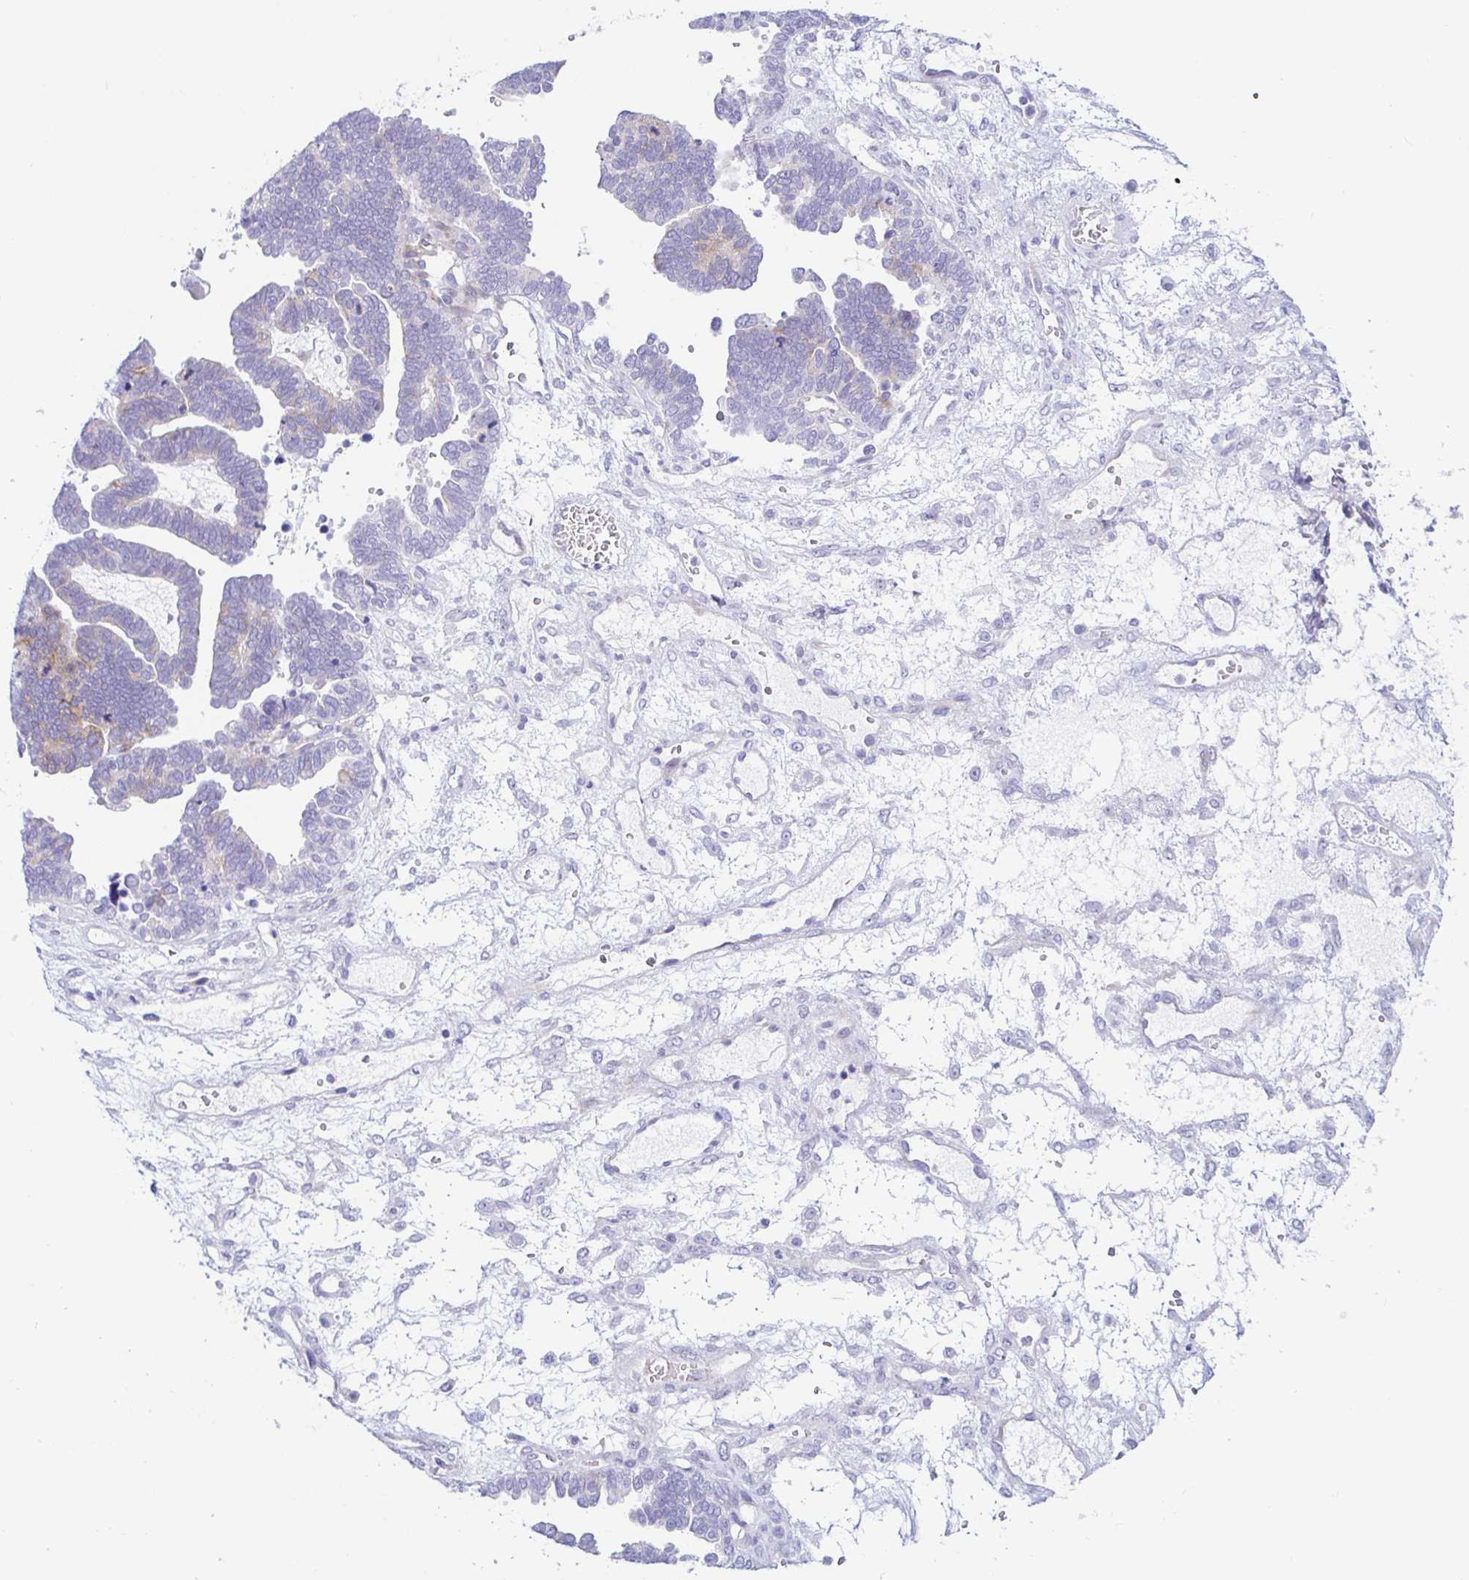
{"staining": {"intensity": "negative", "quantity": "none", "location": "none"}, "tissue": "ovarian cancer", "cell_type": "Tumor cells", "image_type": "cancer", "snomed": [{"axis": "morphology", "description": "Cystadenocarcinoma, serous, NOS"}, {"axis": "topography", "description": "Ovary"}], "caption": "High magnification brightfield microscopy of ovarian cancer stained with DAB (3,3'-diaminobenzidine) (brown) and counterstained with hematoxylin (blue): tumor cells show no significant positivity. (Immunohistochemistry (ihc), brightfield microscopy, high magnification).", "gene": "PINLYP", "patient": {"sex": "female", "age": 51}}